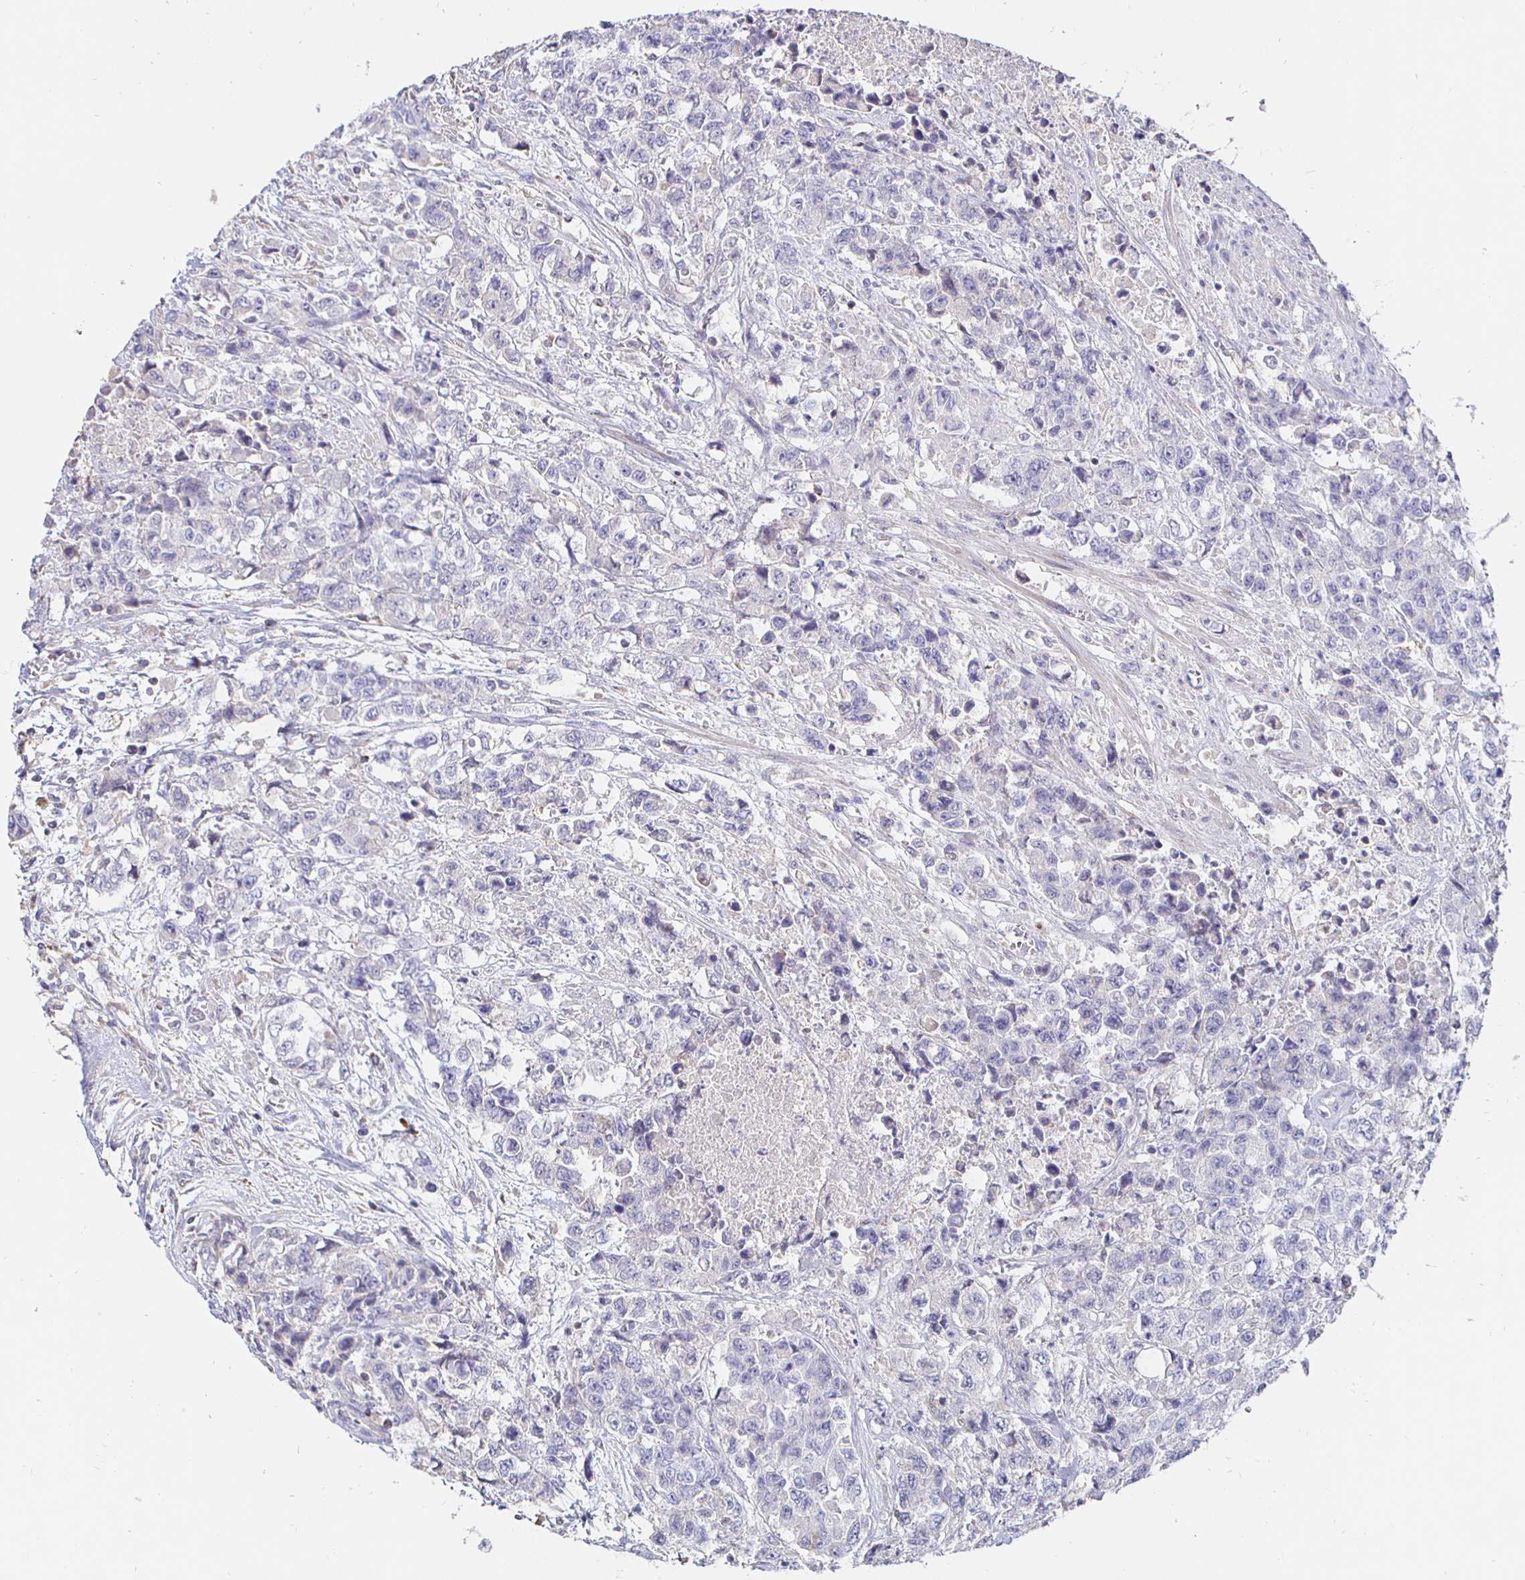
{"staining": {"intensity": "negative", "quantity": "none", "location": "none"}, "tissue": "urothelial cancer", "cell_type": "Tumor cells", "image_type": "cancer", "snomed": [{"axis": "morphology", "description": "Urothelial carcinoma, High grade"}, {"axis": "topography", "description": "Urinary bladder"}], "caption": "Immunohistochemical staining of urothelial carcinoma (high-grade) reveals no significant staining in tumor cells.", "gene": "CXCR3", "patient": {"sex": "female", "age": 78}}